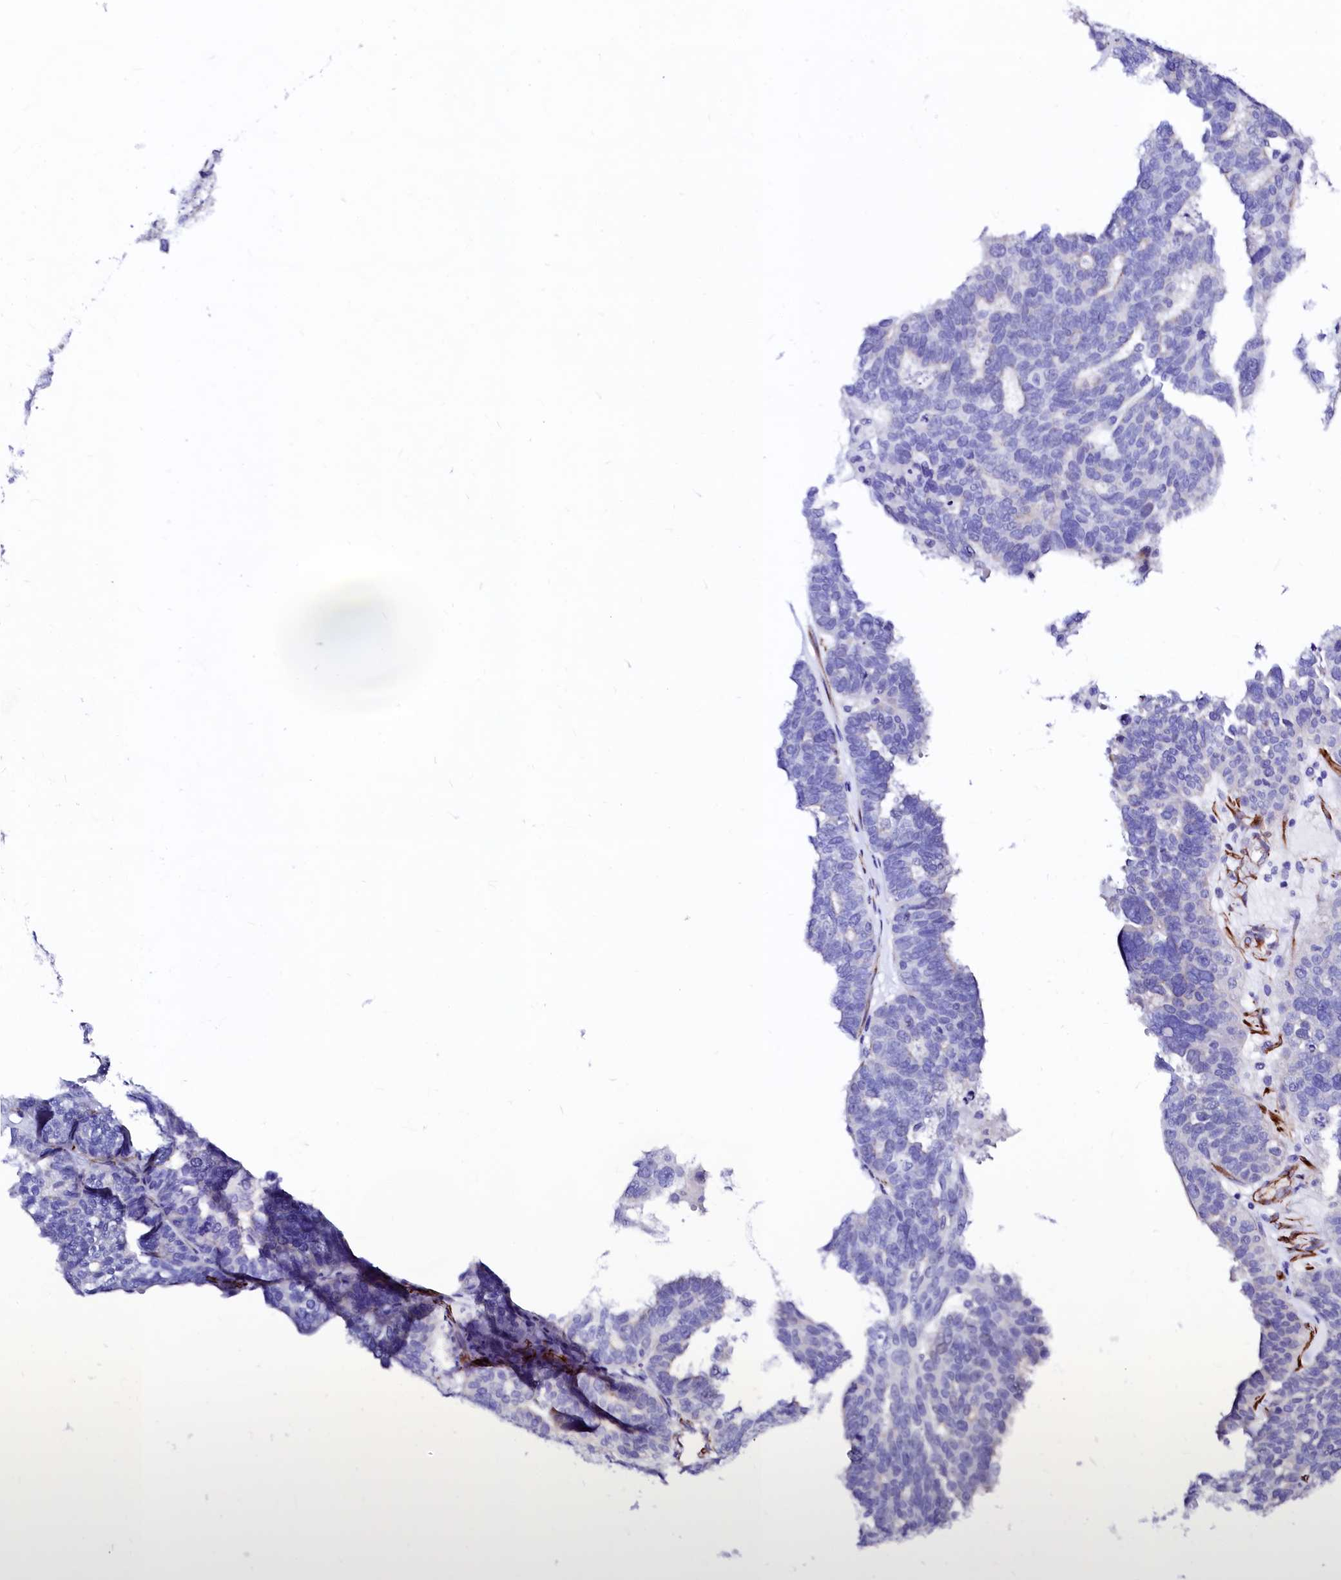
{"staining": {"intensity": "negative", "quantity": "none", "location": "none"}, "tissue": "ovarian cancer", "cell_type": "Tumor cells", "image_type": "cancer", "snomed": [{"axis": "morphology", "description": "Cystadenocarcinoma, serous, NOS"}, {"axis": "topography", "description": "Ovary"}], "caption": "Immunohistochemical staining of human ovarian cancer demonstrates no significant staining in tumor cells.", "gene": "SFR1", "patient": {"sex": "female", "age": 59}}